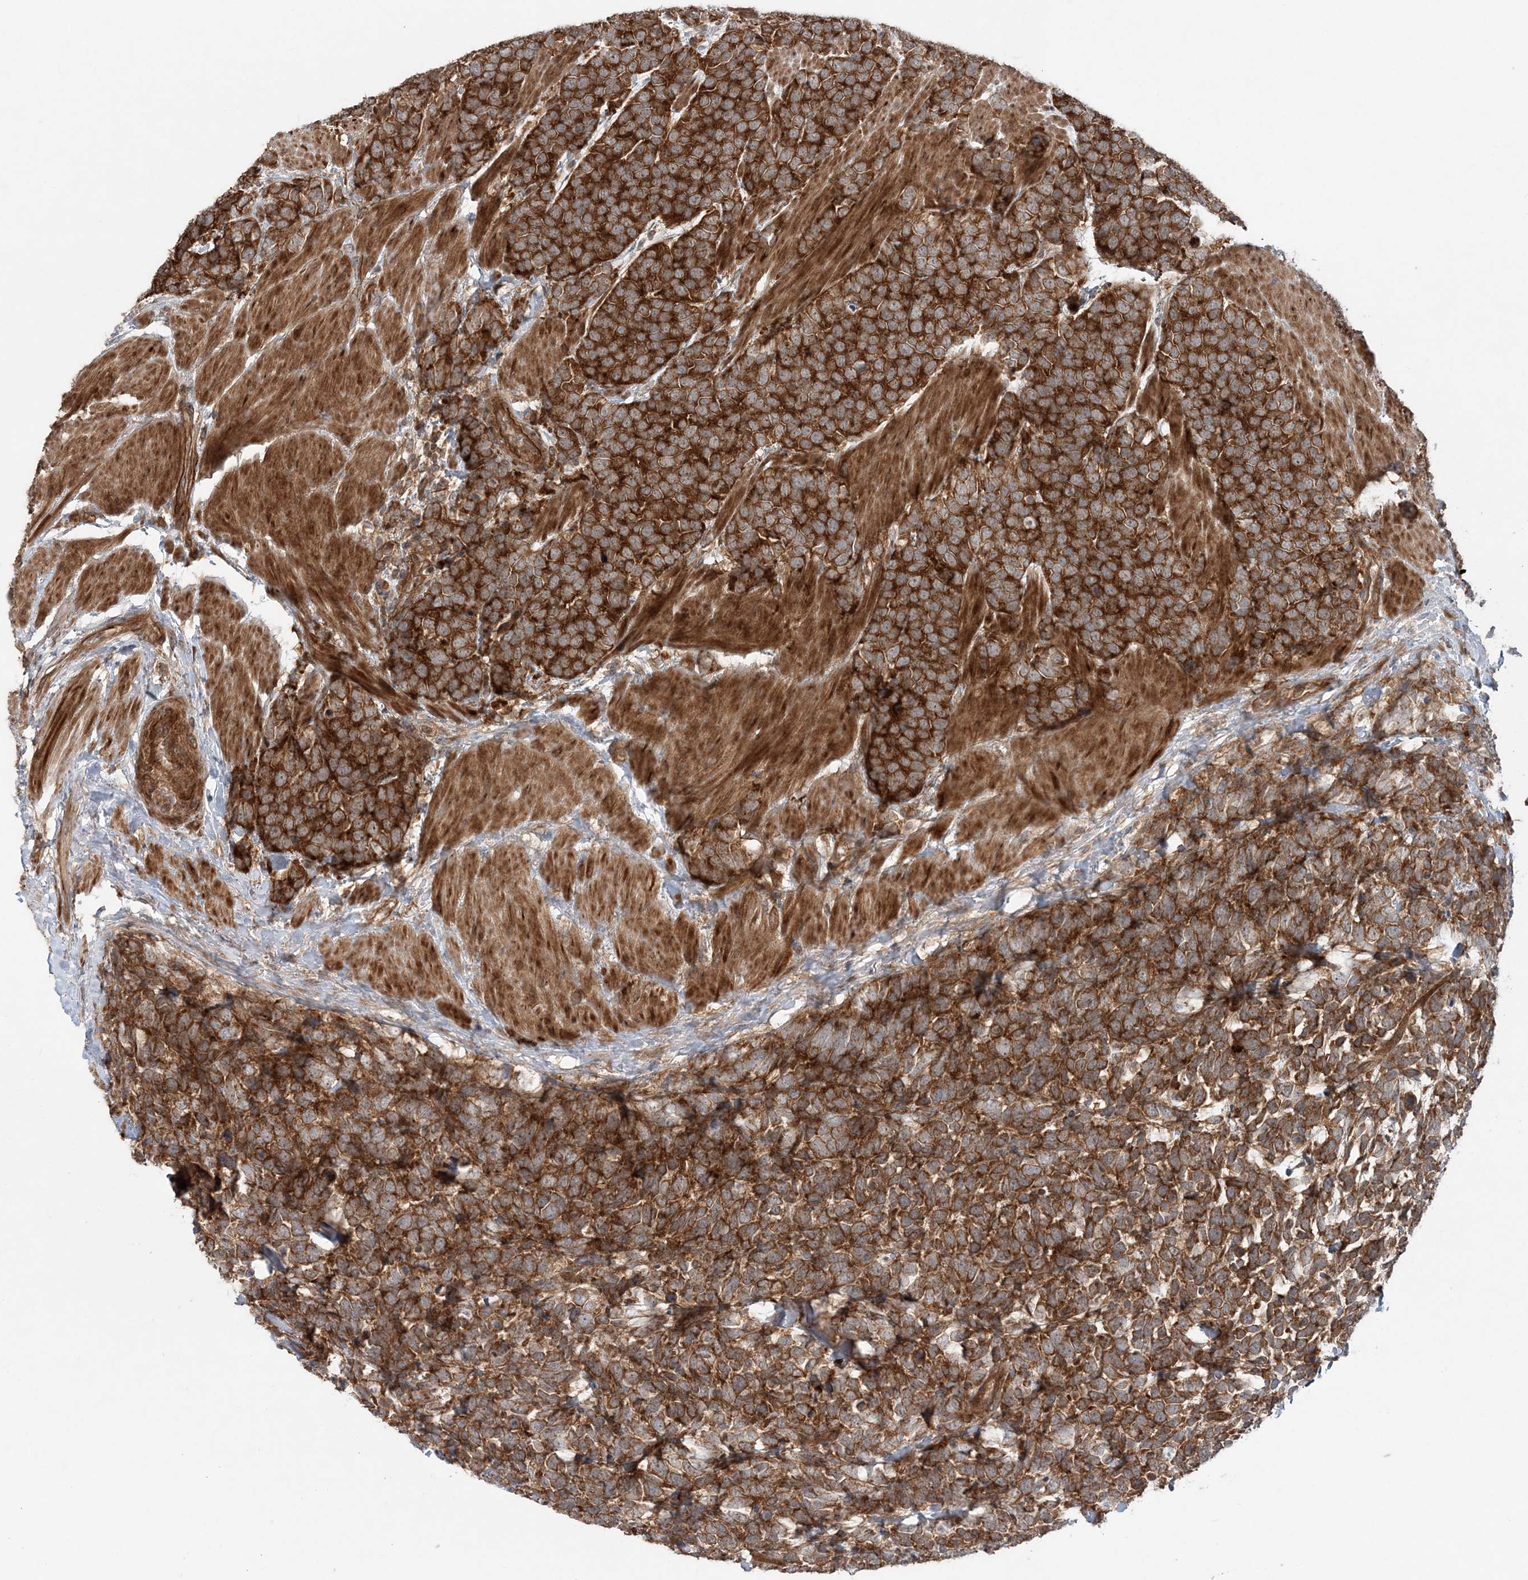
{"staining": {"intensity": "strong", "quantity": ">75%", "location": "cytoplasmic/membranous"}, "tissue": "urothelial cancer", "cell_type": "Tumor cells", "image_type": "cancer", "snomed": [{"axis": "morphology", "description": "Urothelial carcinoma, High grade"}, {"axis": "topography", "description": "Urinary bladder"}], "caption": "An image of urothelial cancer stained for a protein exhibits strong cytoplasmic/membranous brown staining in tumor cells.", "gene": "GEMIN5", "patient": {"sex": "female", "age": 82}}